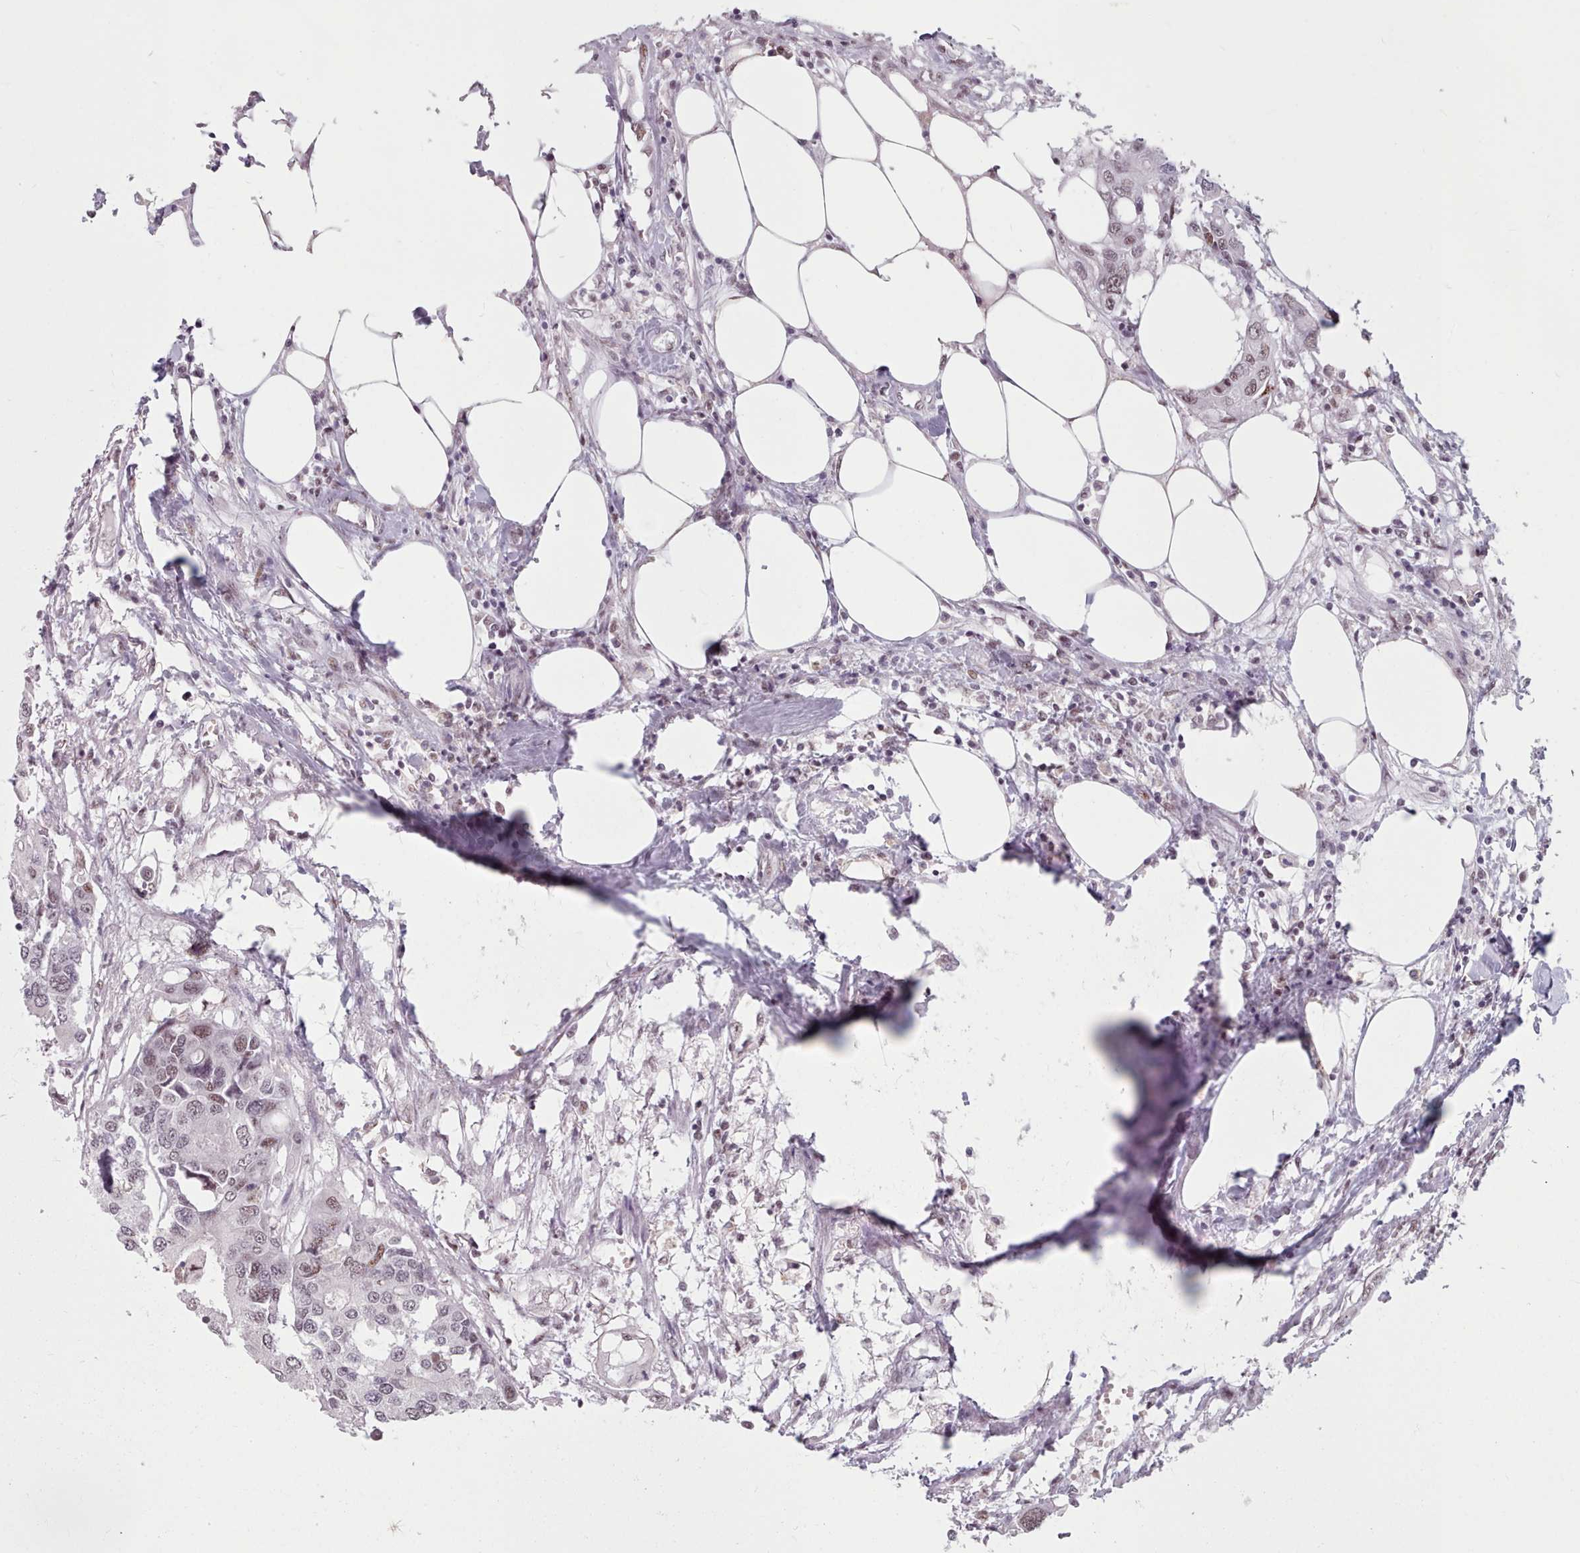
{"staining": {"intensity": "weak", "quantity": "25%-75%", "location": "nuclear"}, "tissue": "colorectal cancer", "cell_type": "Tumor cells", "image_type": "cancer", "snomed": [{"axis": "morphology", "description": "Adenocarcinoma, NOS"}, {"axis": "topography", "description": "Colon"}], "caption": "A histopathology image of human colorectal adenocarcinoma stained for a protein demonstrates weak nuclear brown staining in tumor cells. The staining was performed using DAB to visualize the protein expression in brown, while the nuclei were stained in blue with hematoxylin (Magnification: 20x).", "gene": "SRRM1", "patient": {"sex": "male", "age": 77}}